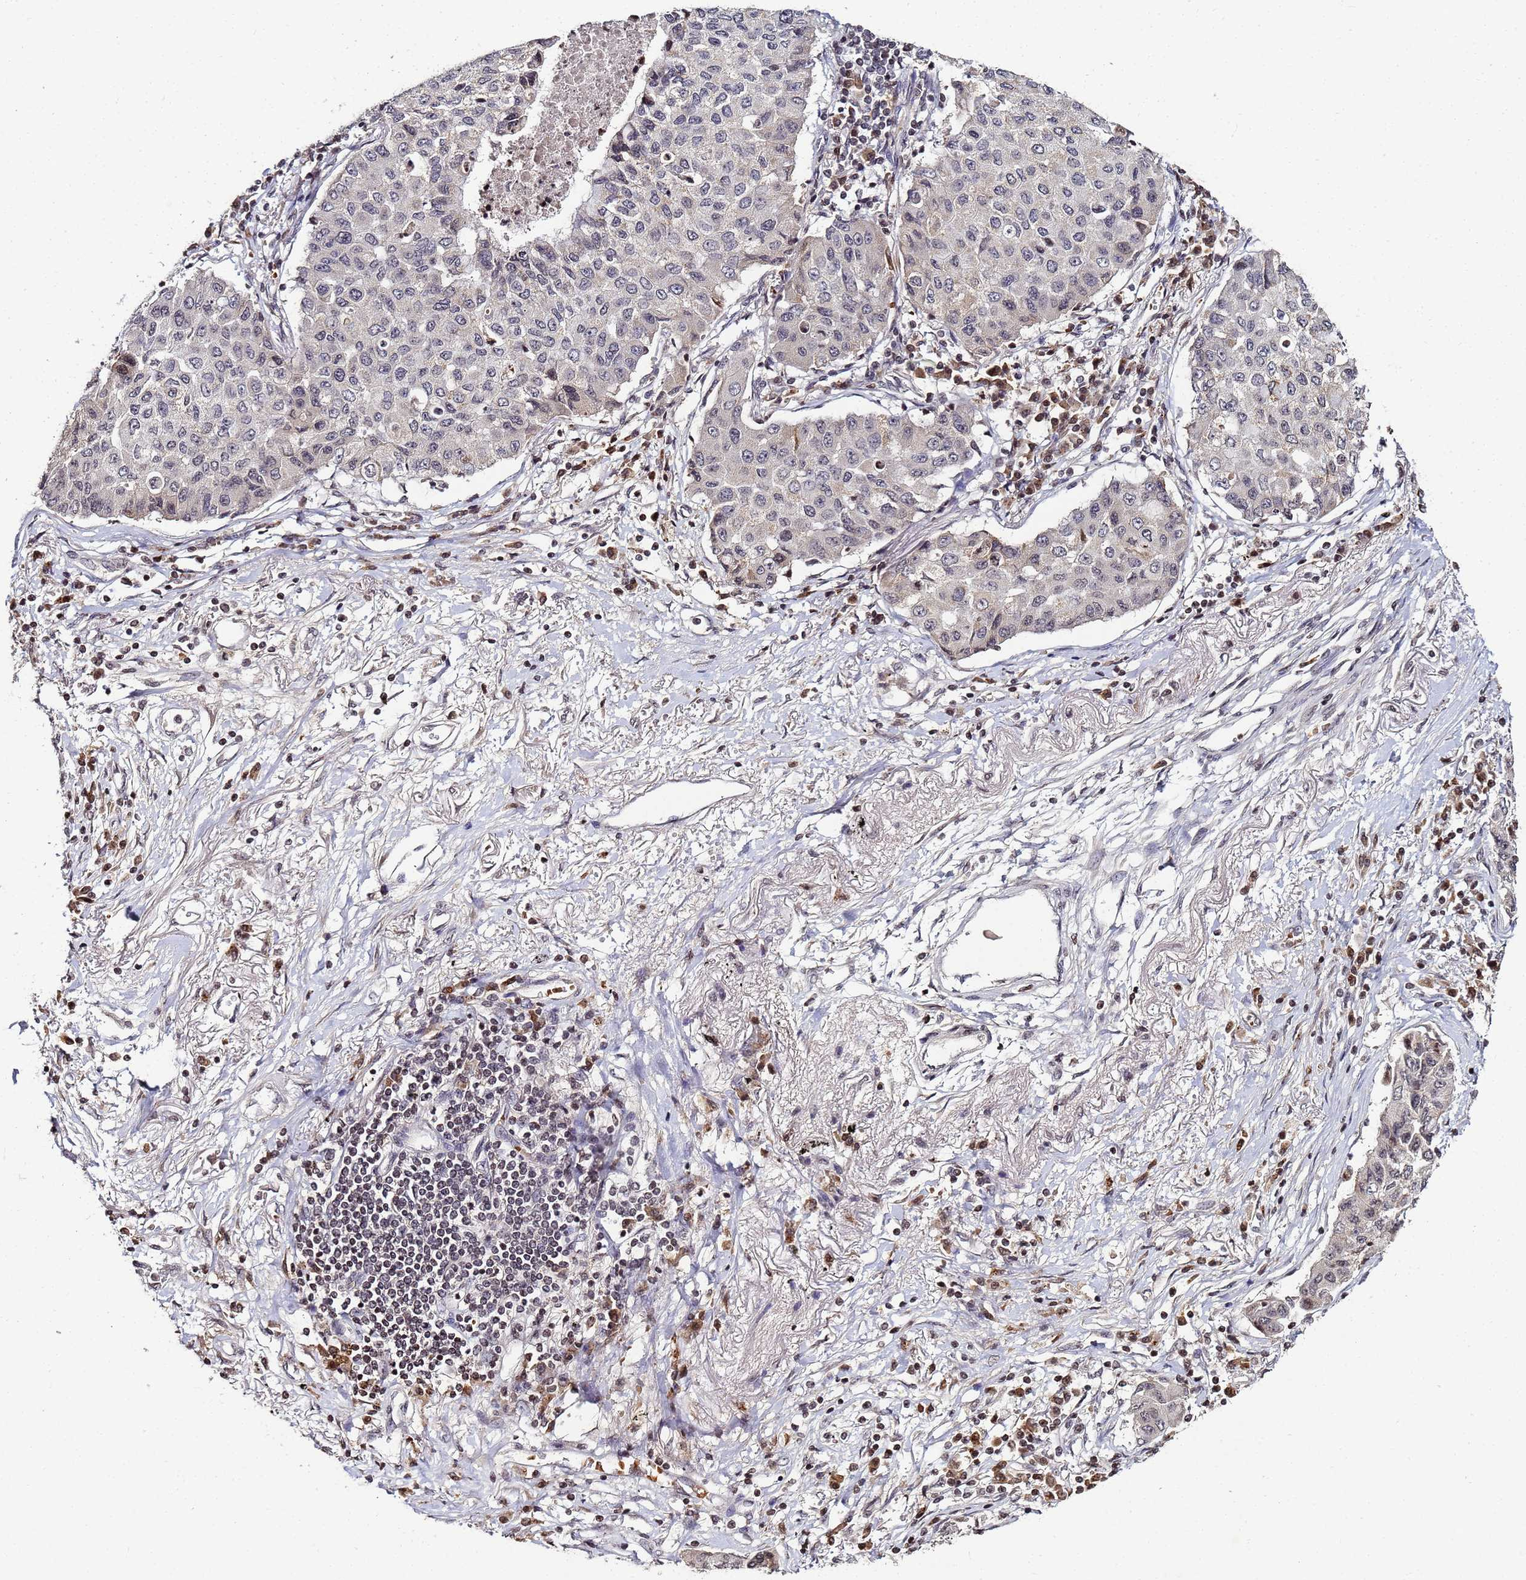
{"staining": {"intensity": "negative", "quantity": "none", "location": "none"}, "tissue": "lung cancer", "cell_type": "Tumor cells", "image_type": "cancer", "snomed": [{"axis": "morphology", "description": "Squamous cell carcinoma, NOS"}, {"axis": "topography", "description": "Lung"}], "caption": "Immunohistochemistry of squamous cell carcinoma (lung) displays no expression in tumor cells. The staining was performed using DAB to visualize the protein expression in brown, while the nuclei were stained in blue with hematoxylin (Magnification: 20x).", "gene": "FZD4", "patient": {"sex": "male", "age": 74}}